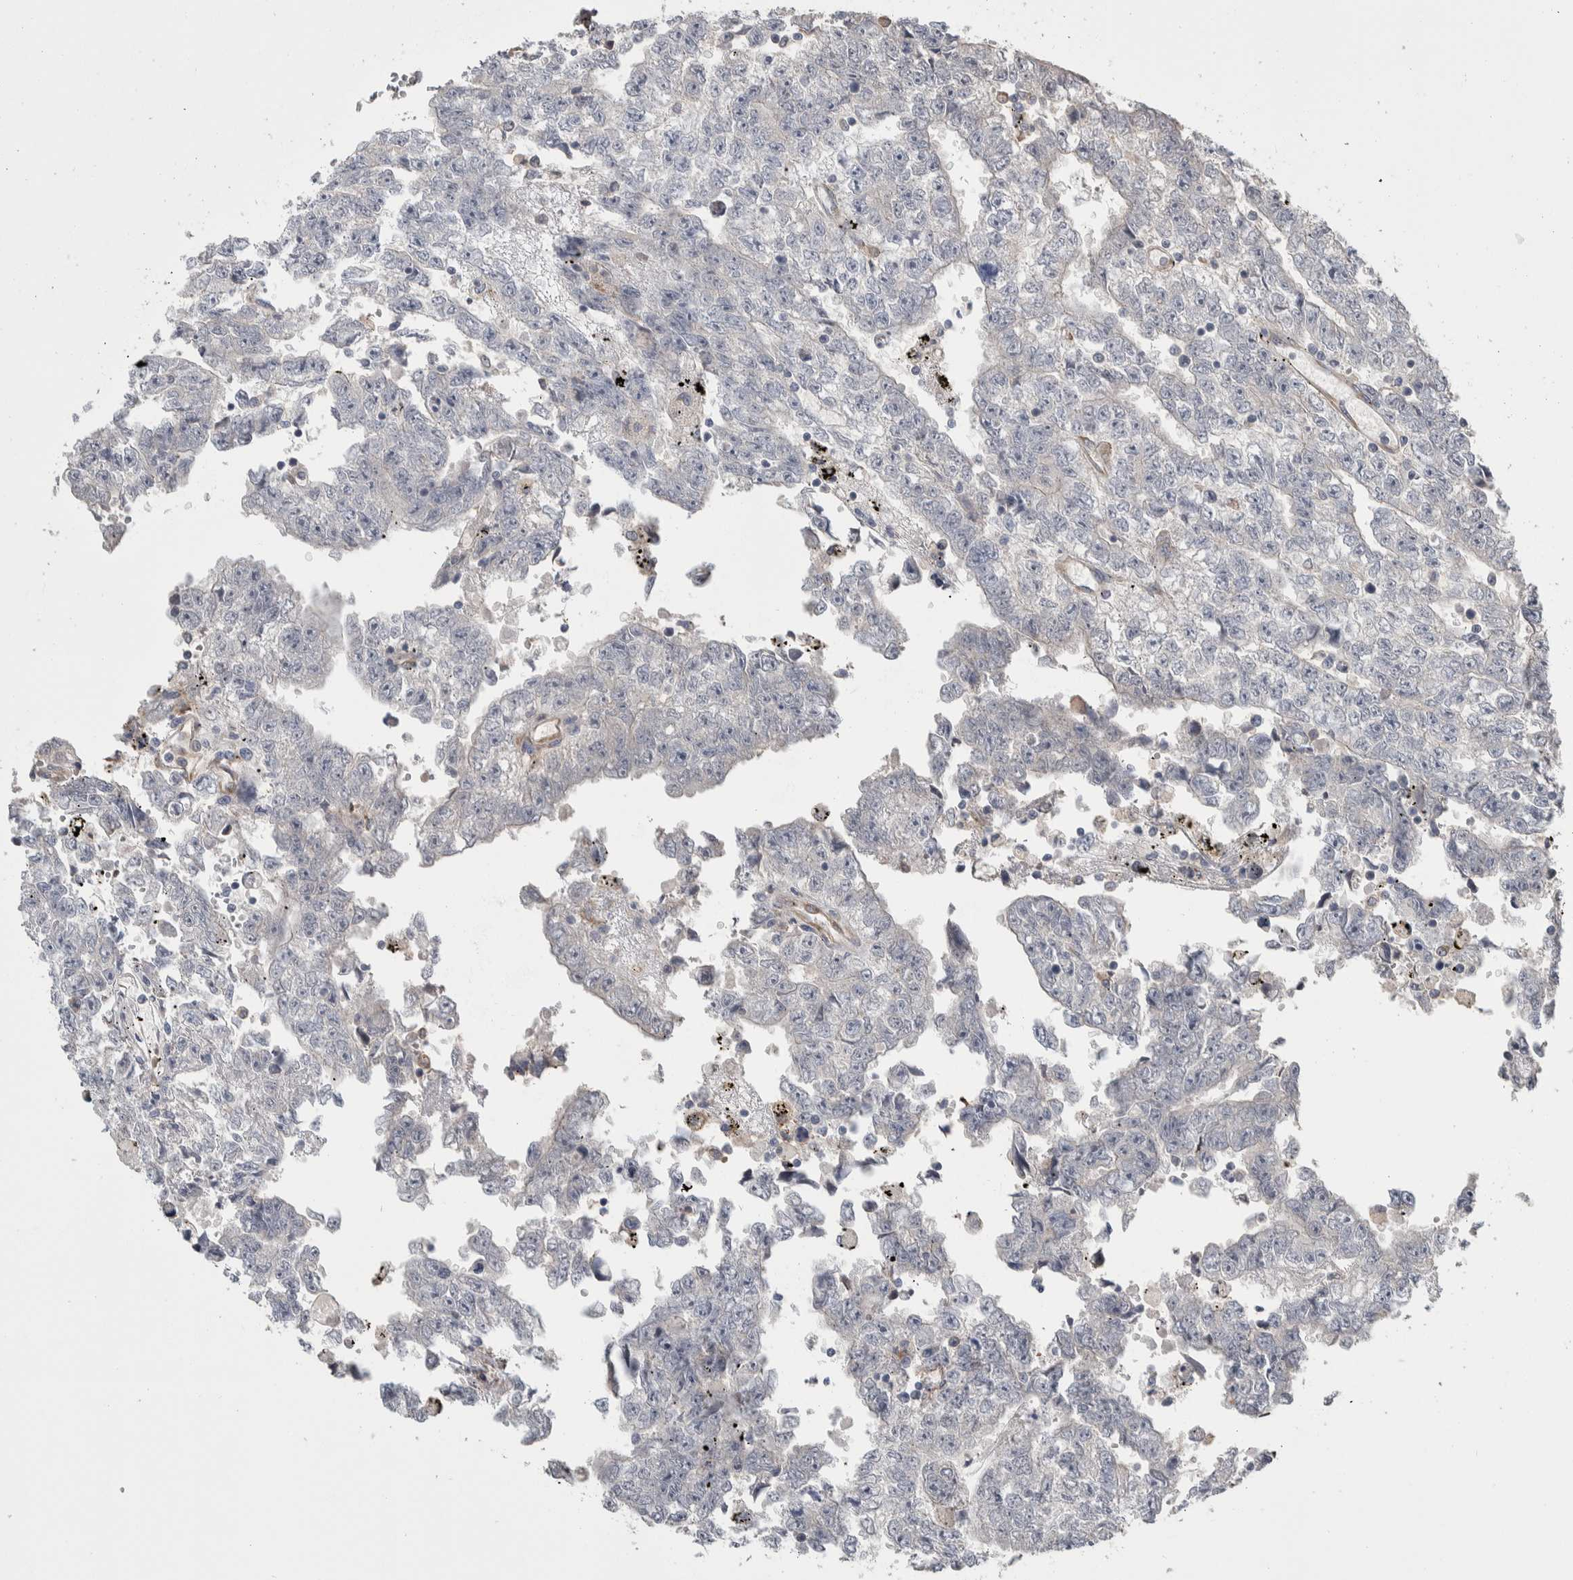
{"staining": {"intensity": "negative", "quantity": "none", "location": "none"}, "tissue": "testis cancer", "cell_type": "Tumor cells", "image_type": "cancer", "snomed": [{"axis": "morphology", "description": "Carcinoma, Embryonal, NOS"}, {"axis": "topography", "description": "Testis"}], "caption": "DAB (3,3'-diaminobenzidine) immunohistochemical staining of testis cancer (embryonal carcinoma) demonstrates no significant expression in tumor cells.", "gene": "PRDM4", "patient": {"sex": "male", "age": 25}}